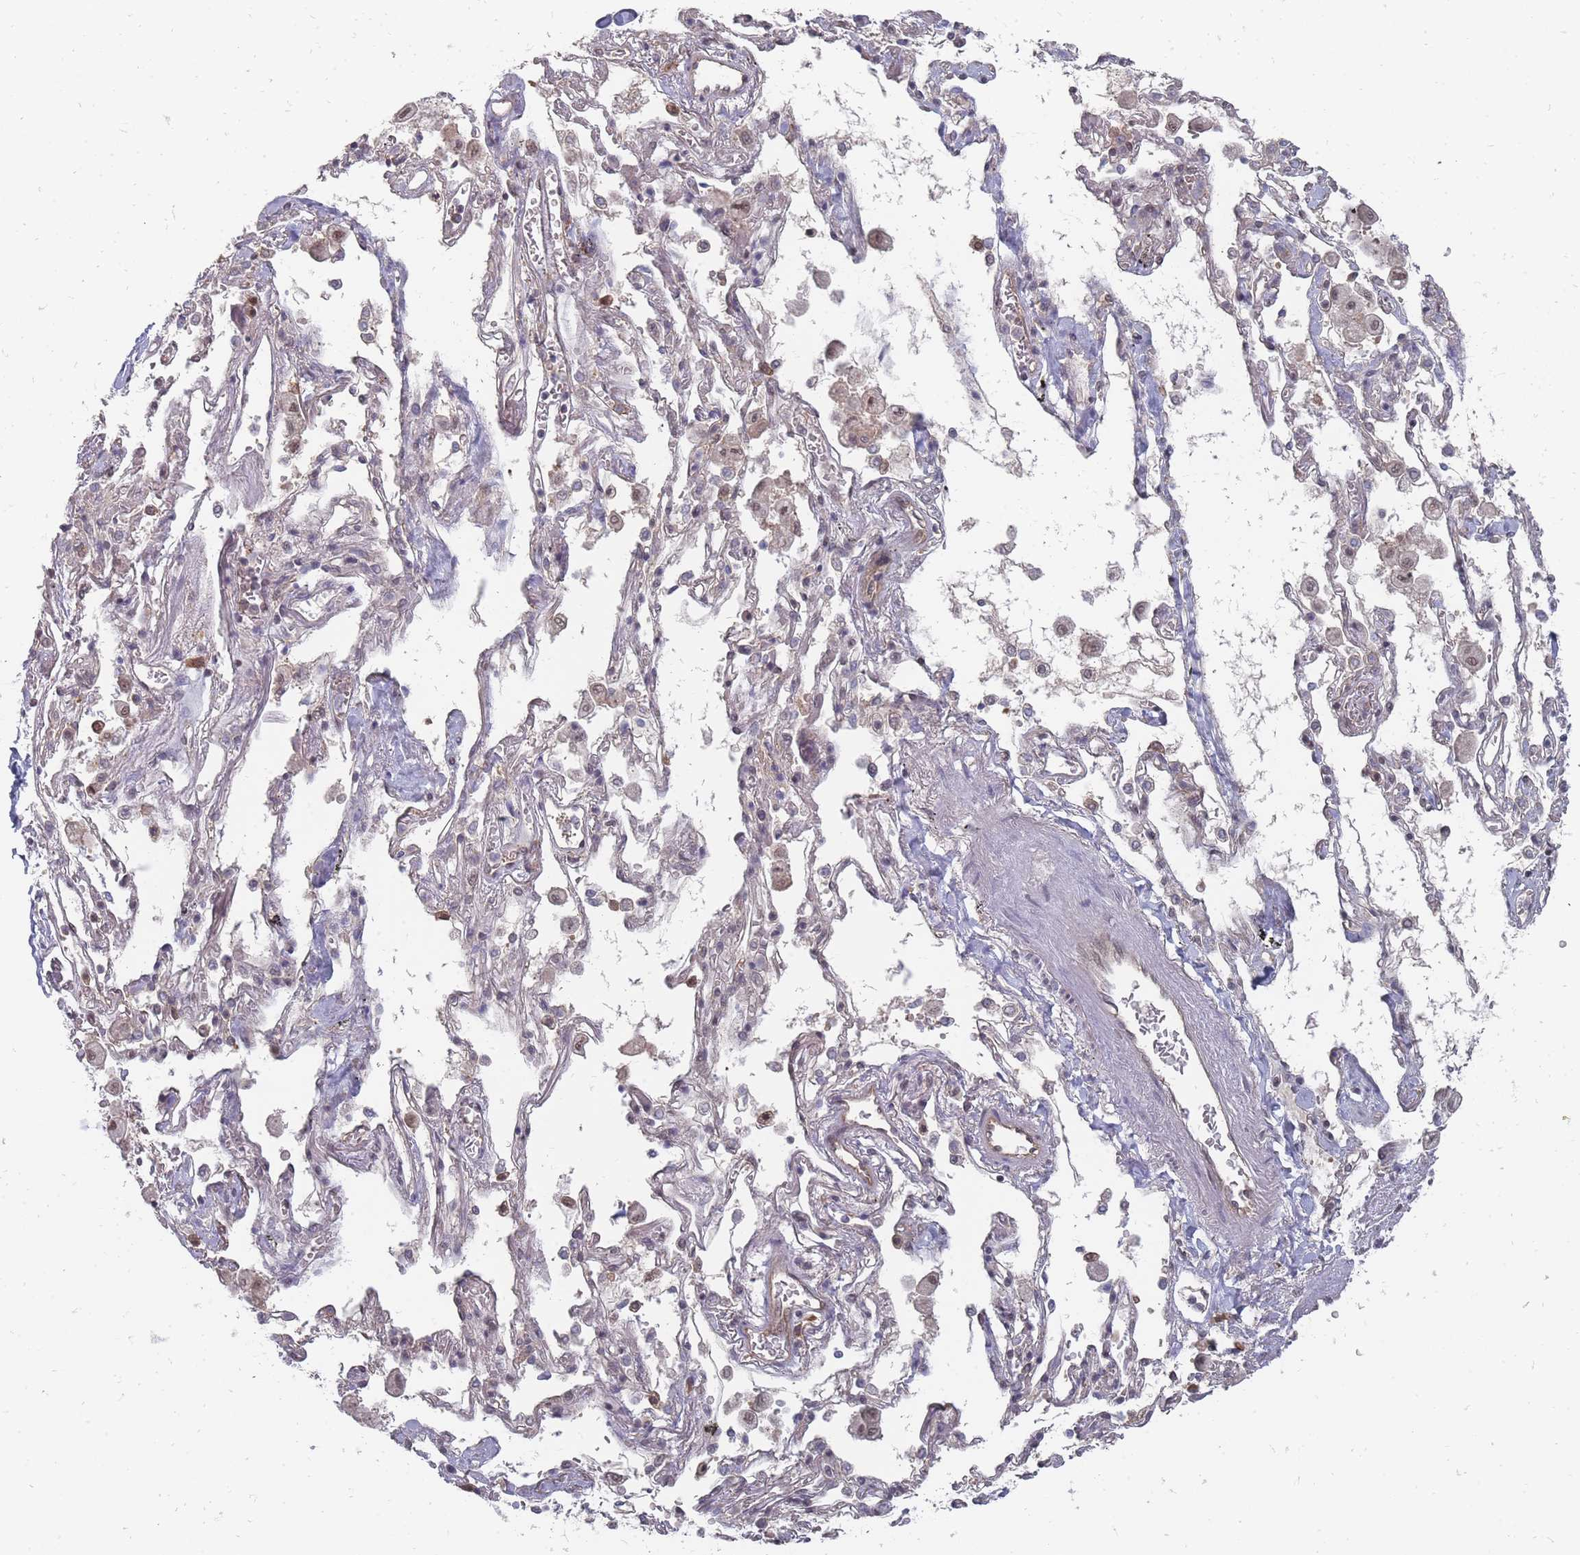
{"staining": {"intensity": "negative", "quantity": "none", "location": "none"}, "tissue": "adipose tissue", "cell_type": "Adipocytes", "image_type": "normal", "snomed": [{"axis": "morphology", "description": "Normal tissue, NOS"}, {"axis": "topography", "description": "Cartilage tissue"}], "caption": "This is a histopathology image of immunohistochemistry staining of unremarkable adipose tissue, which shows no staining in adipocytes. (IHC, brightfield microscopy, high magnification).", "gene": "NKD1", "patient": {"sex": "male", "age": 73}}